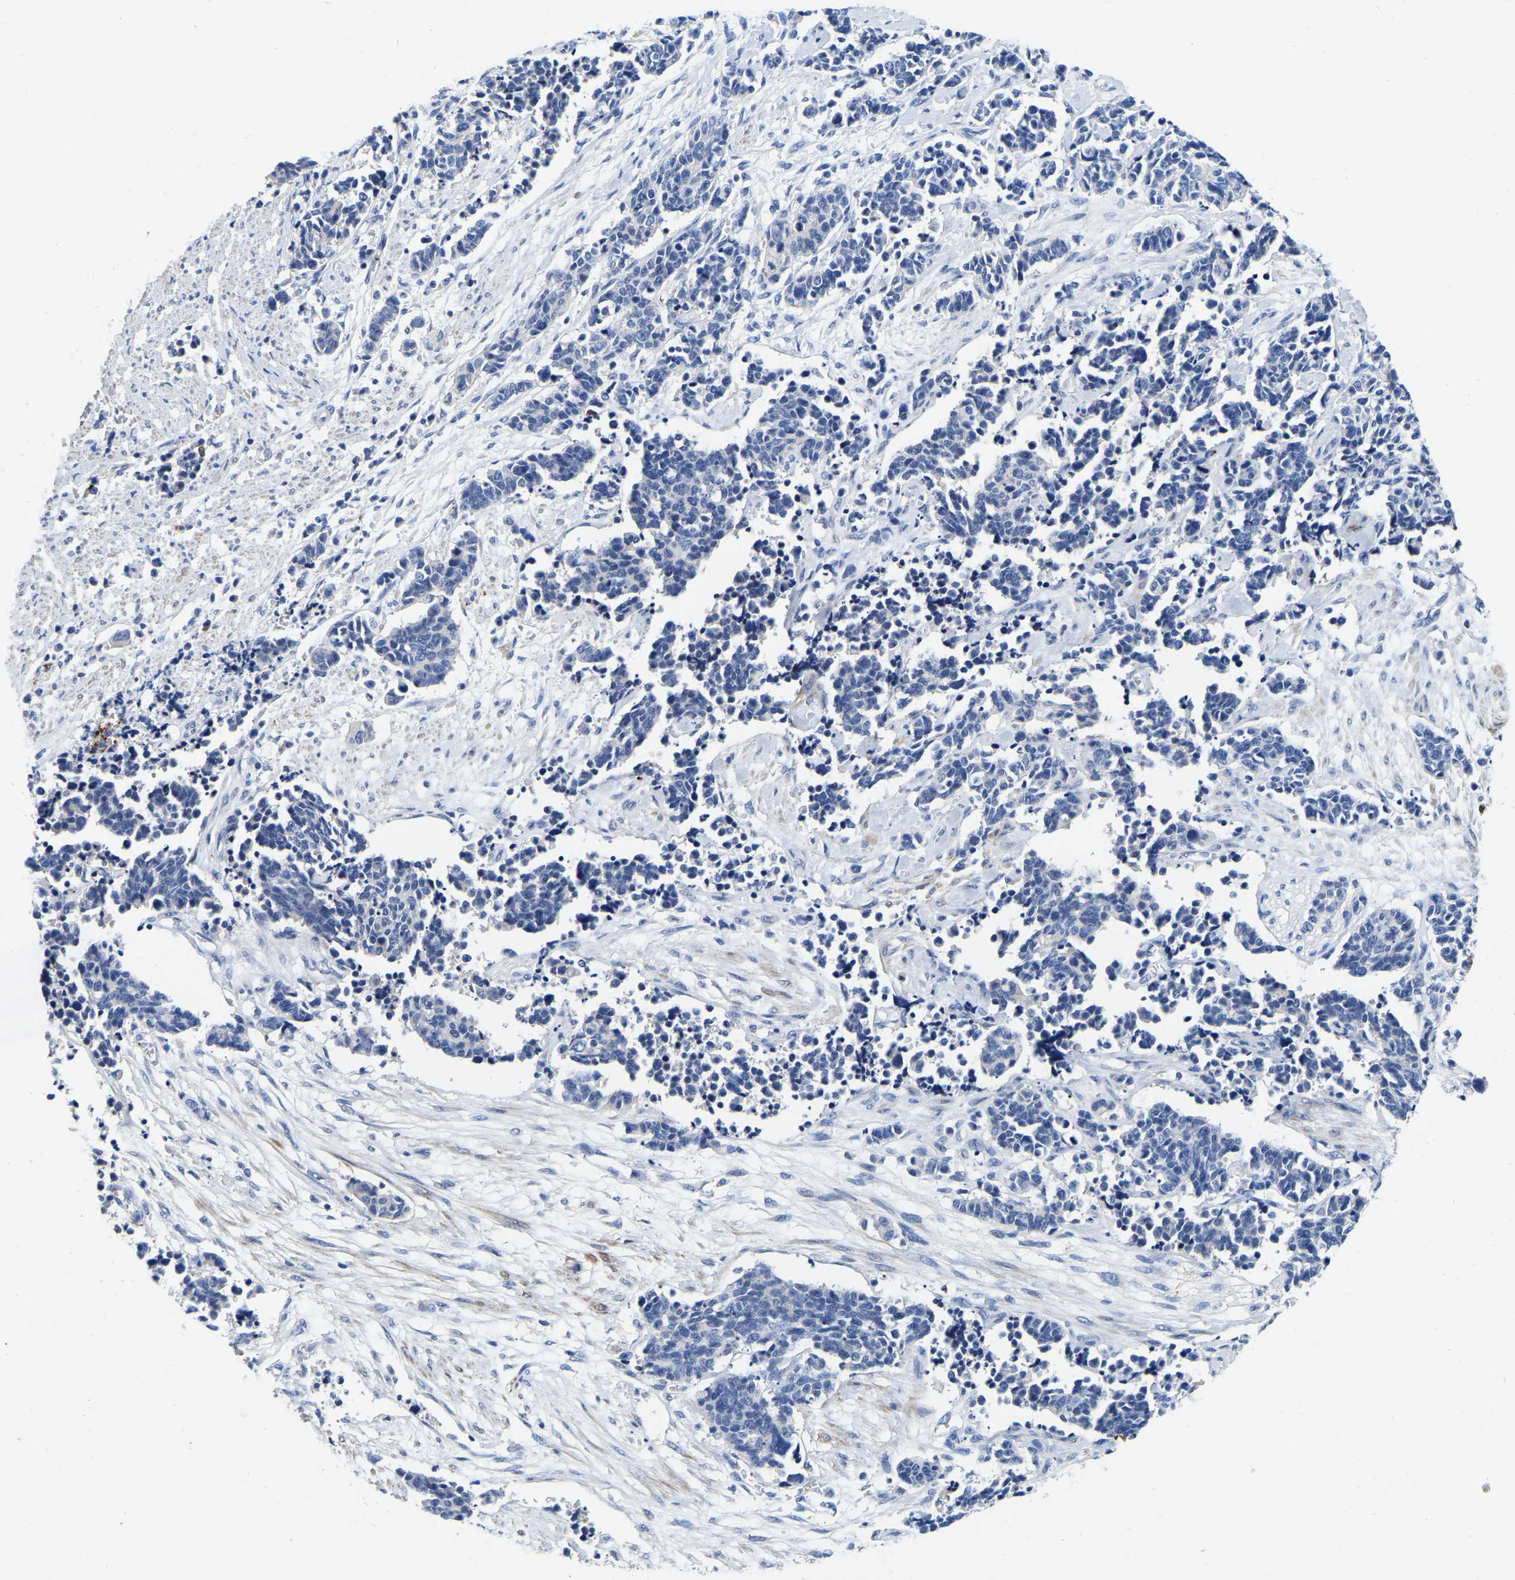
{"staining": {"intensity": "negative", "quantity": "none", "location": "none"}, "tissue": "cervical cancer", "cell_type": "Tumor cells", "image_type": "cancer", "snomed": [{"axis": "morphology", "description": "Squamous cell carcinoma, NOS"}, {"axis": "topography", "description": "Cervix"}], "caption": "An IHC micrograph of cervical cancer (squamous cell carcinoma) is shown. There is no staining in tumor cells of cervical cancer (squamous cell carcinoma). (DAB (3,3'-diaminobenzidine) IHC visualized using brightfield microscopy, high magnification).", "gene": "RAB27B", "patient": {"sex": "female", "age": 35}}